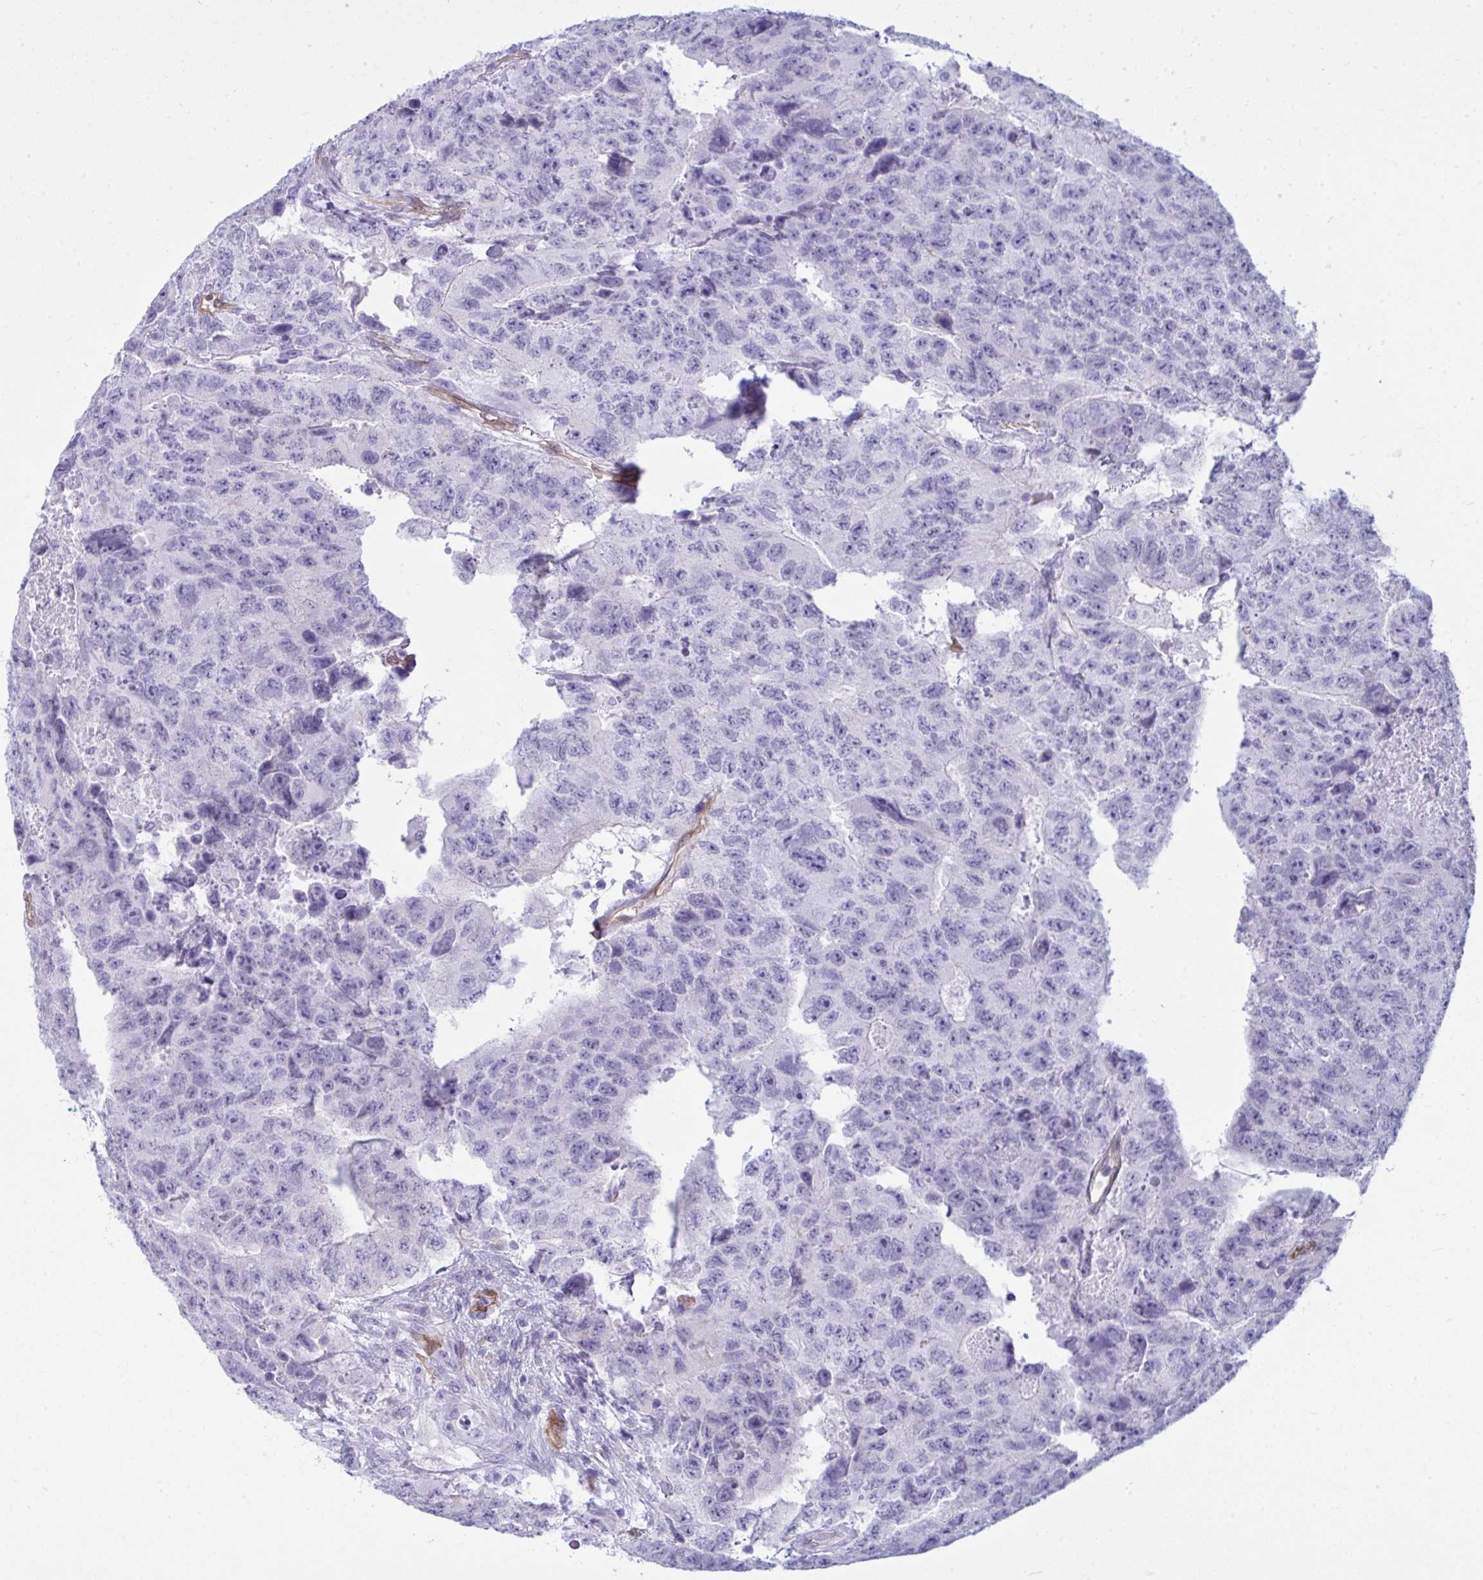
{"staining": {"intensity": "negative", "quantity": "none", "location": "none"}, "tissue": "testis cancer", "cell_type": "Tumor cells", "image_type": "cancer", "snomed": [{"axis": "morphology", "description": "Carcinoma, Embryonal, NOS"}, {"axis": "topography", "description": "Testis"}], "caption": "Tumor cells show no significant expression in testis cancer.", "gene": "LIMS2", "patient": {"sex": "male", "age": 24}}